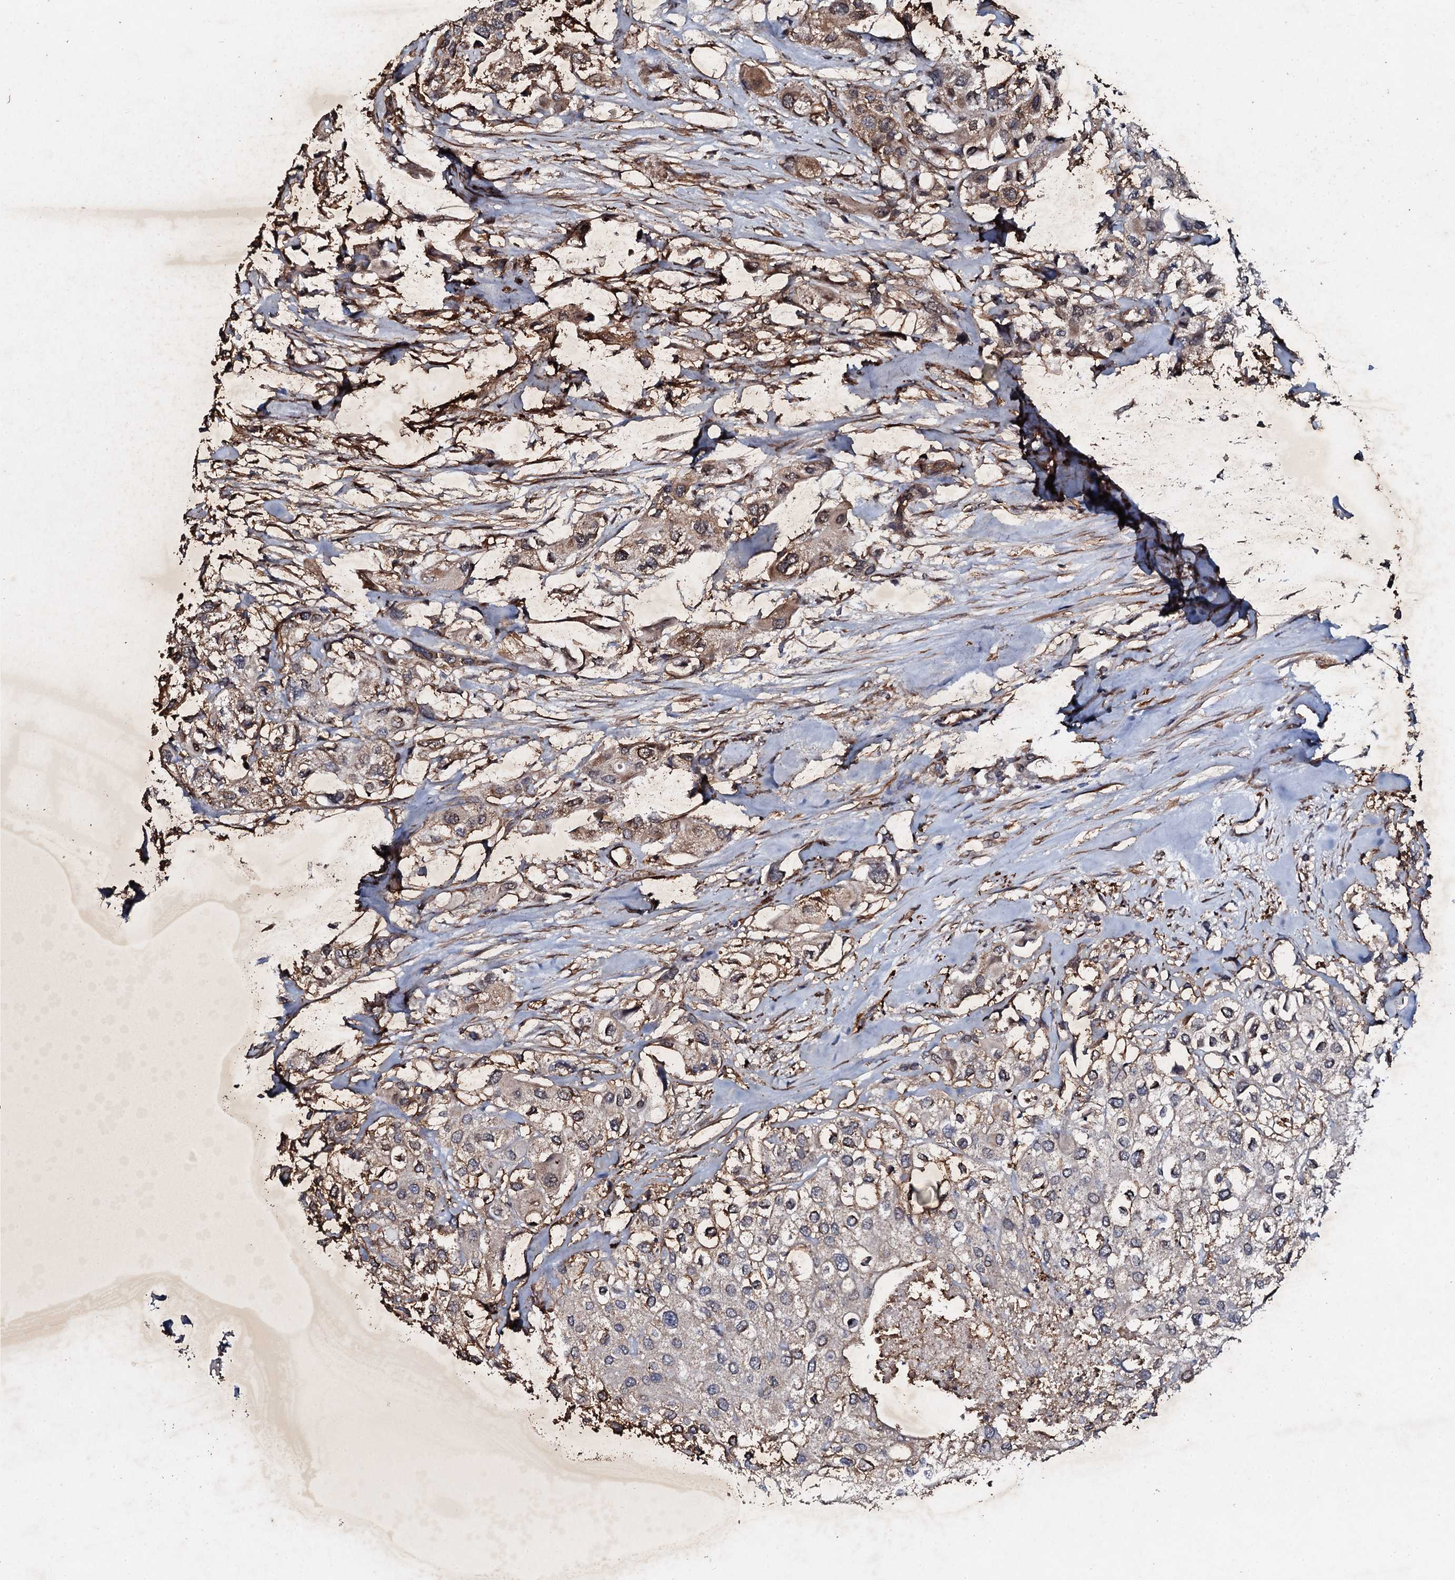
{"staining": {"intensity": "weak", "quantity": ">75%", "location": "cytoplasmic/membranous"}, "tissue": "urothelial cancer", "cell_type": "Tumor cells", "image_type": "cancer", "snomed": [{"axis": "morphology", "description": "Urothelial carcinoma, High grade"}, {"axis": "topography", "description": "Urinary bladder"}], "caption": "High-grade urothelial carcinoma tissue exhibits weak cytoplasmic/membranous staining in about >75% of tumor cells, visualized by immunohistochemistry. The staining is performed using DAB (3,3'-diaminobenzidine) brown chromogen to label protein expression. The nuclei are counter-stained blue using hematoxylin.", "gene": "ADAMTS10", "patient": {"sex": "male", "age": 64}}